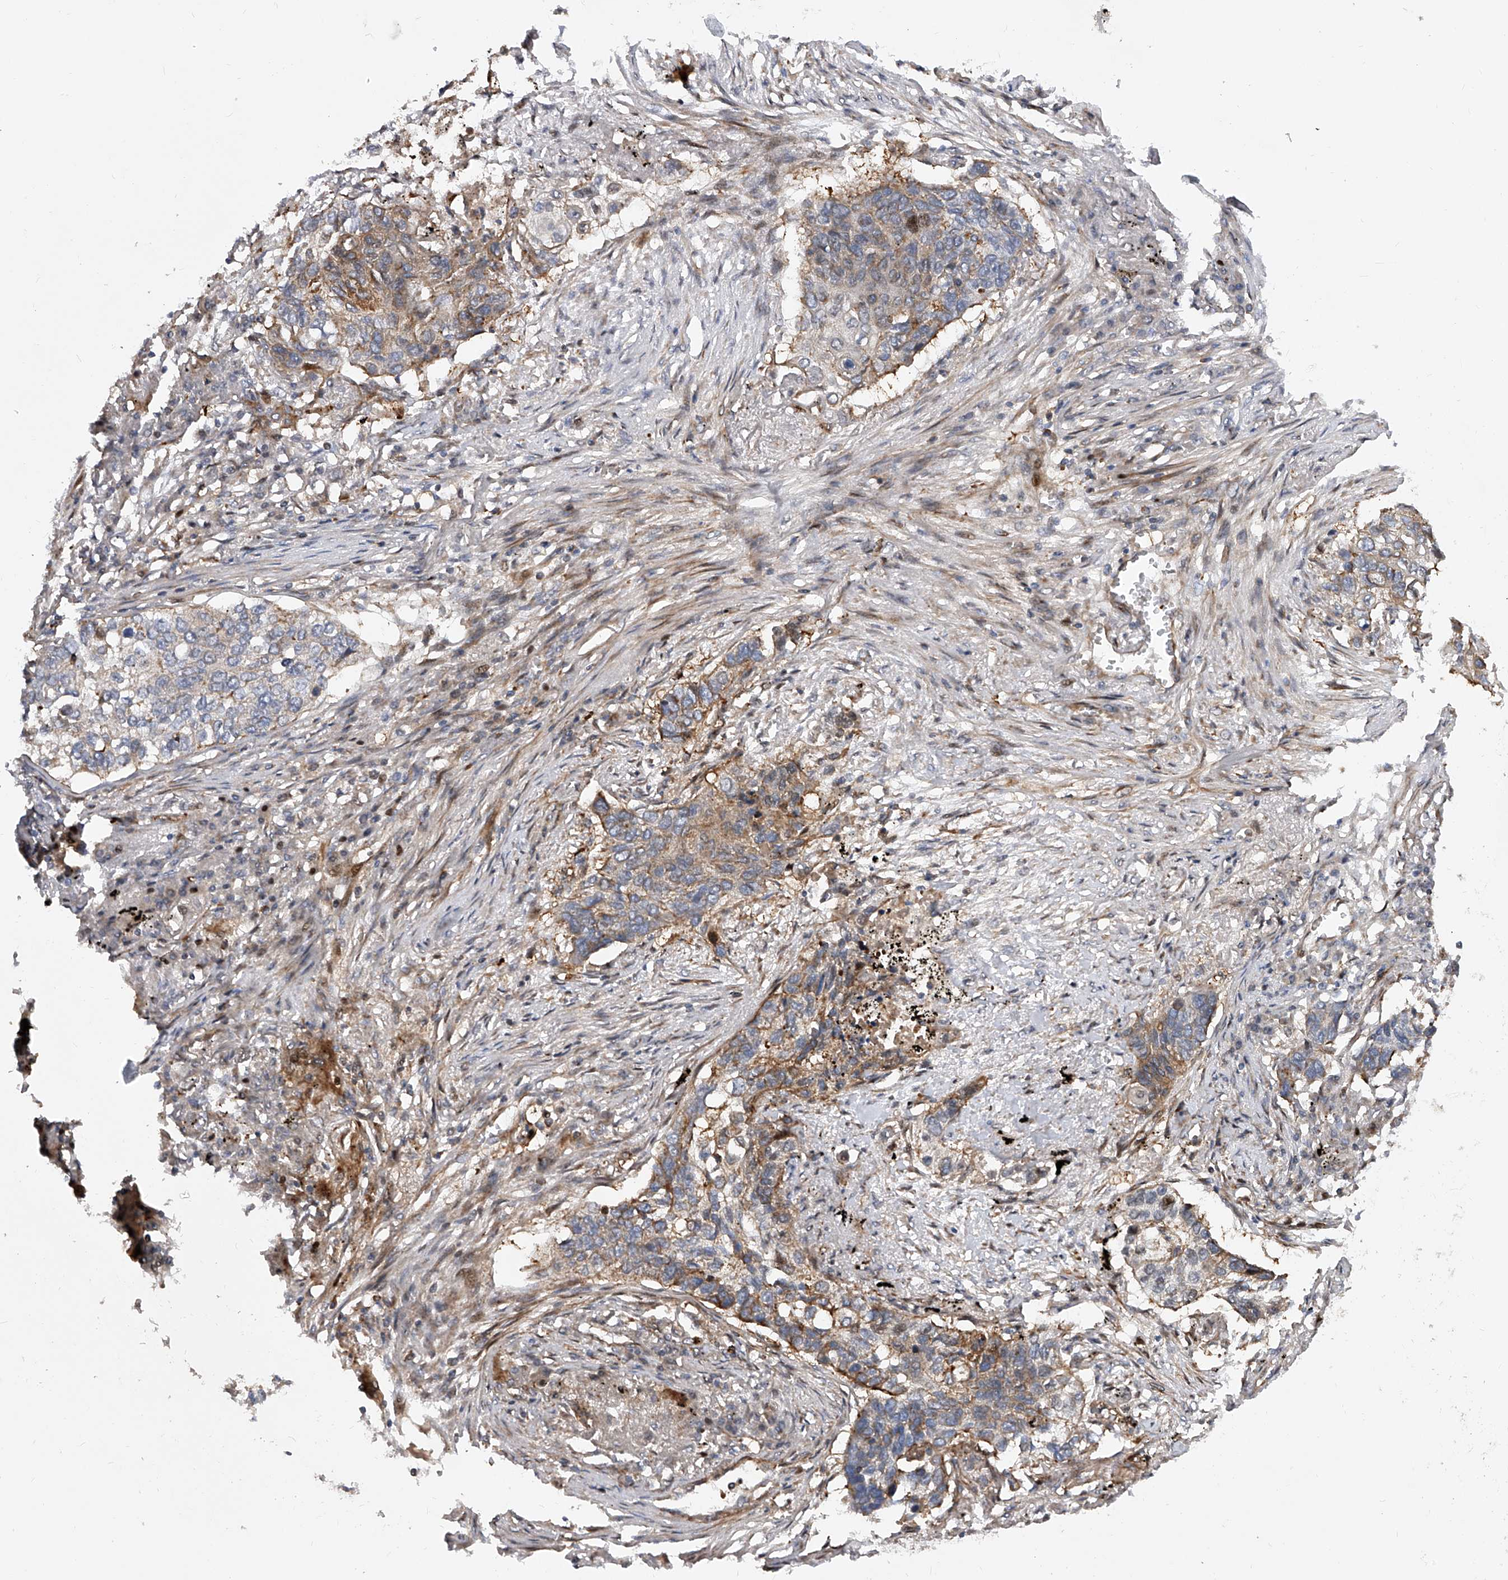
{"staining": {"intensity": "moderate", "quantity": "25%-75%", "location": "cytoplasmic/membranous"}, "tissue": "lung cancer", "cell_type": "Tumor cells", "image_type": "cancer", "snomed": [{"axis": "morphology", "description": "Squamous cell carcinoma, NOS"}, {"axis": "topography", "description": "Lung"}], "caption": "Lung cancer (squamous cell carcinoma) tissue displays moderate cytoplasmic/membranous expression in approximately 25%-75% of tumor cells", "gene": "PDSS2", "patient": {"sex": "female", "age": 63}}